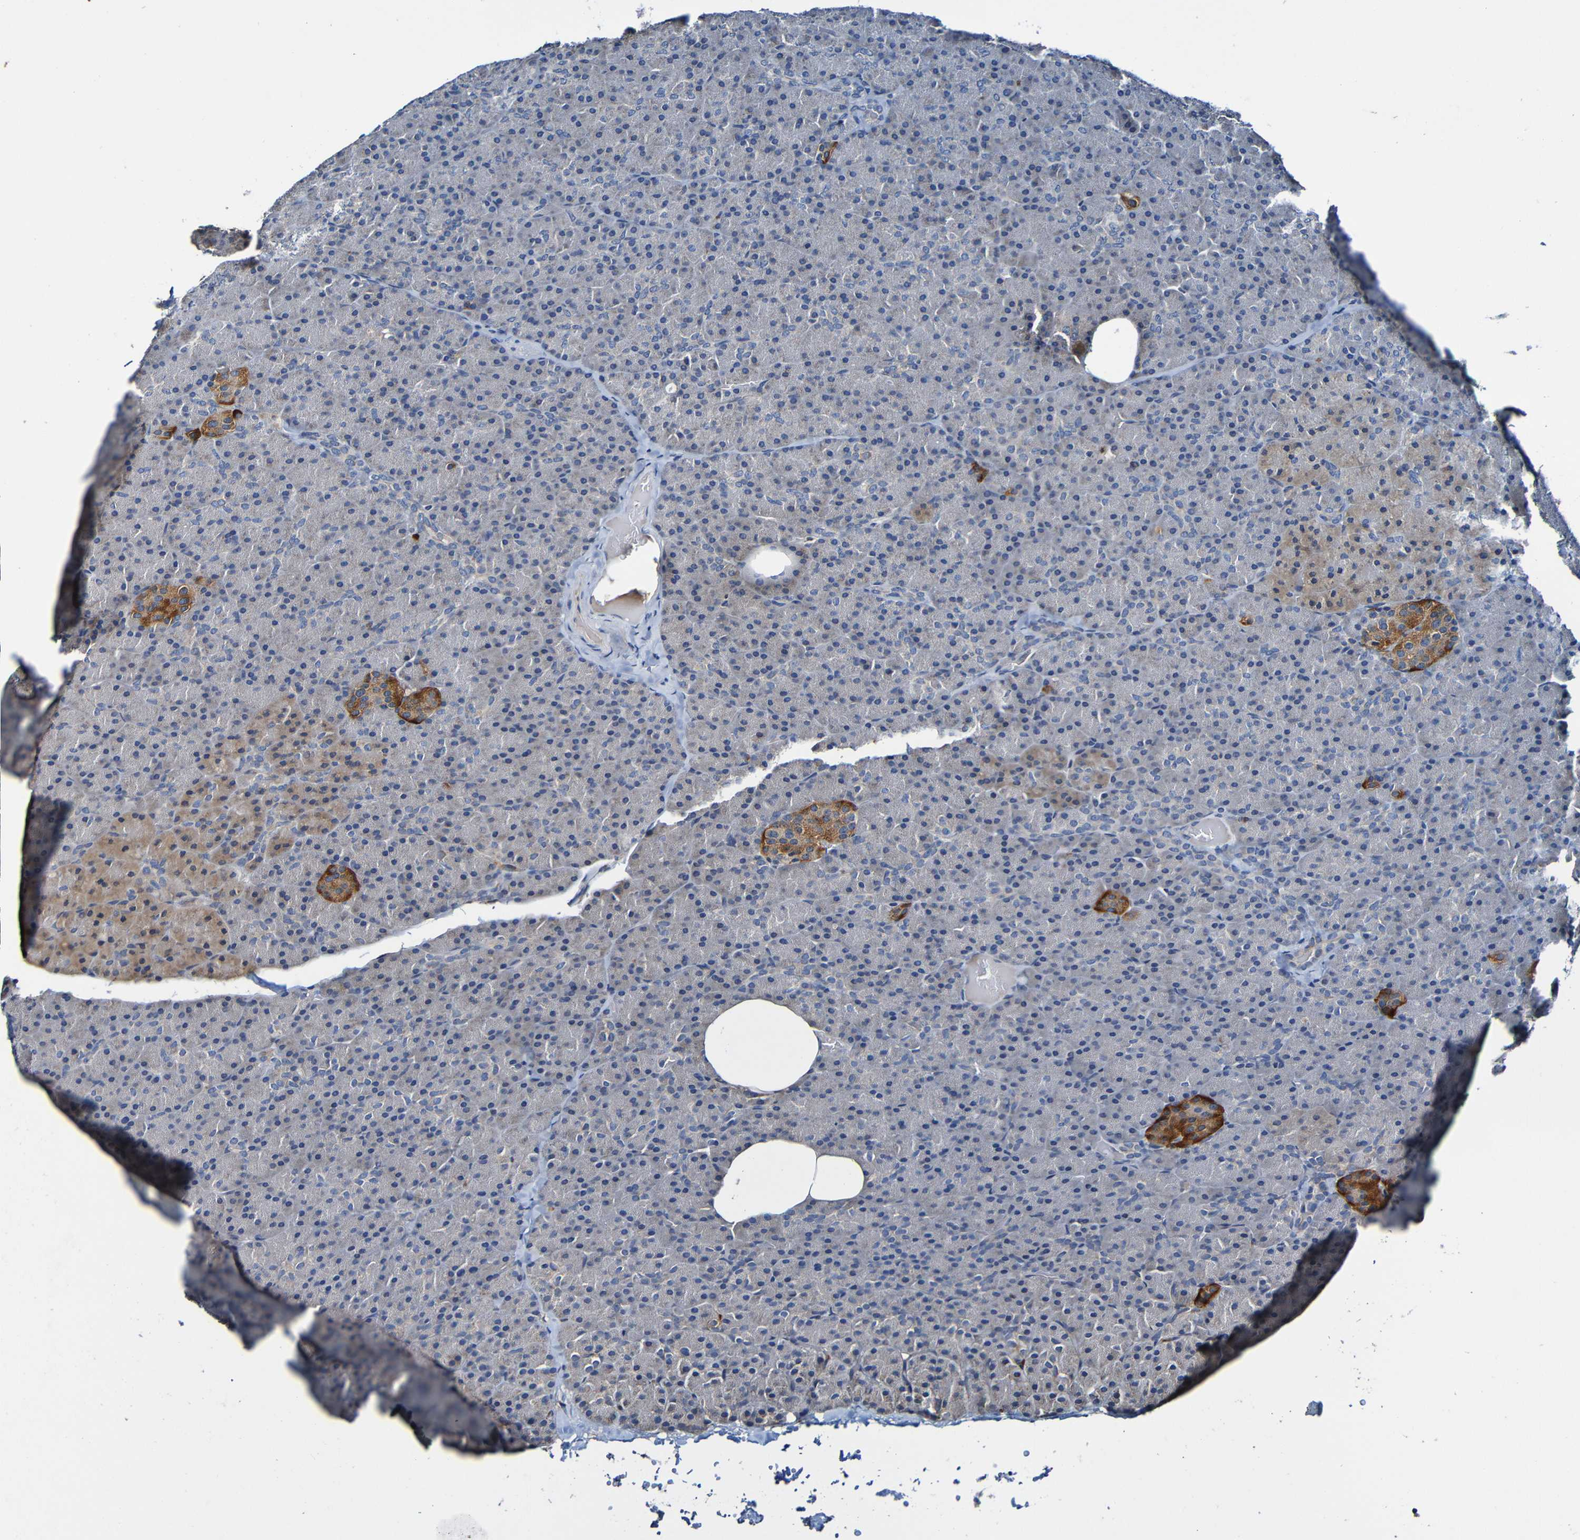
{"staining": {"intensity": "weak", "quantity": ">75%", "location": "cytoplasmic/membranous"}, "tissue": "pancreas", "cell_type": "Exocrine glandular cells", "image_type": "normal", "snomed": [{"axis": "morphology", "description": "Normal tissue, NOS"}, {"axis": "topography", "description": "Pancreas"}], "caption": "This is a photomicrograph of immunohistochemistry staining of normal pancreas, which shows weak positivity in the cytoplasmic/membranous of exocrine glandular cells.", "gene": "ADAM15", "patient": {"sex": "female", "age": 35}}